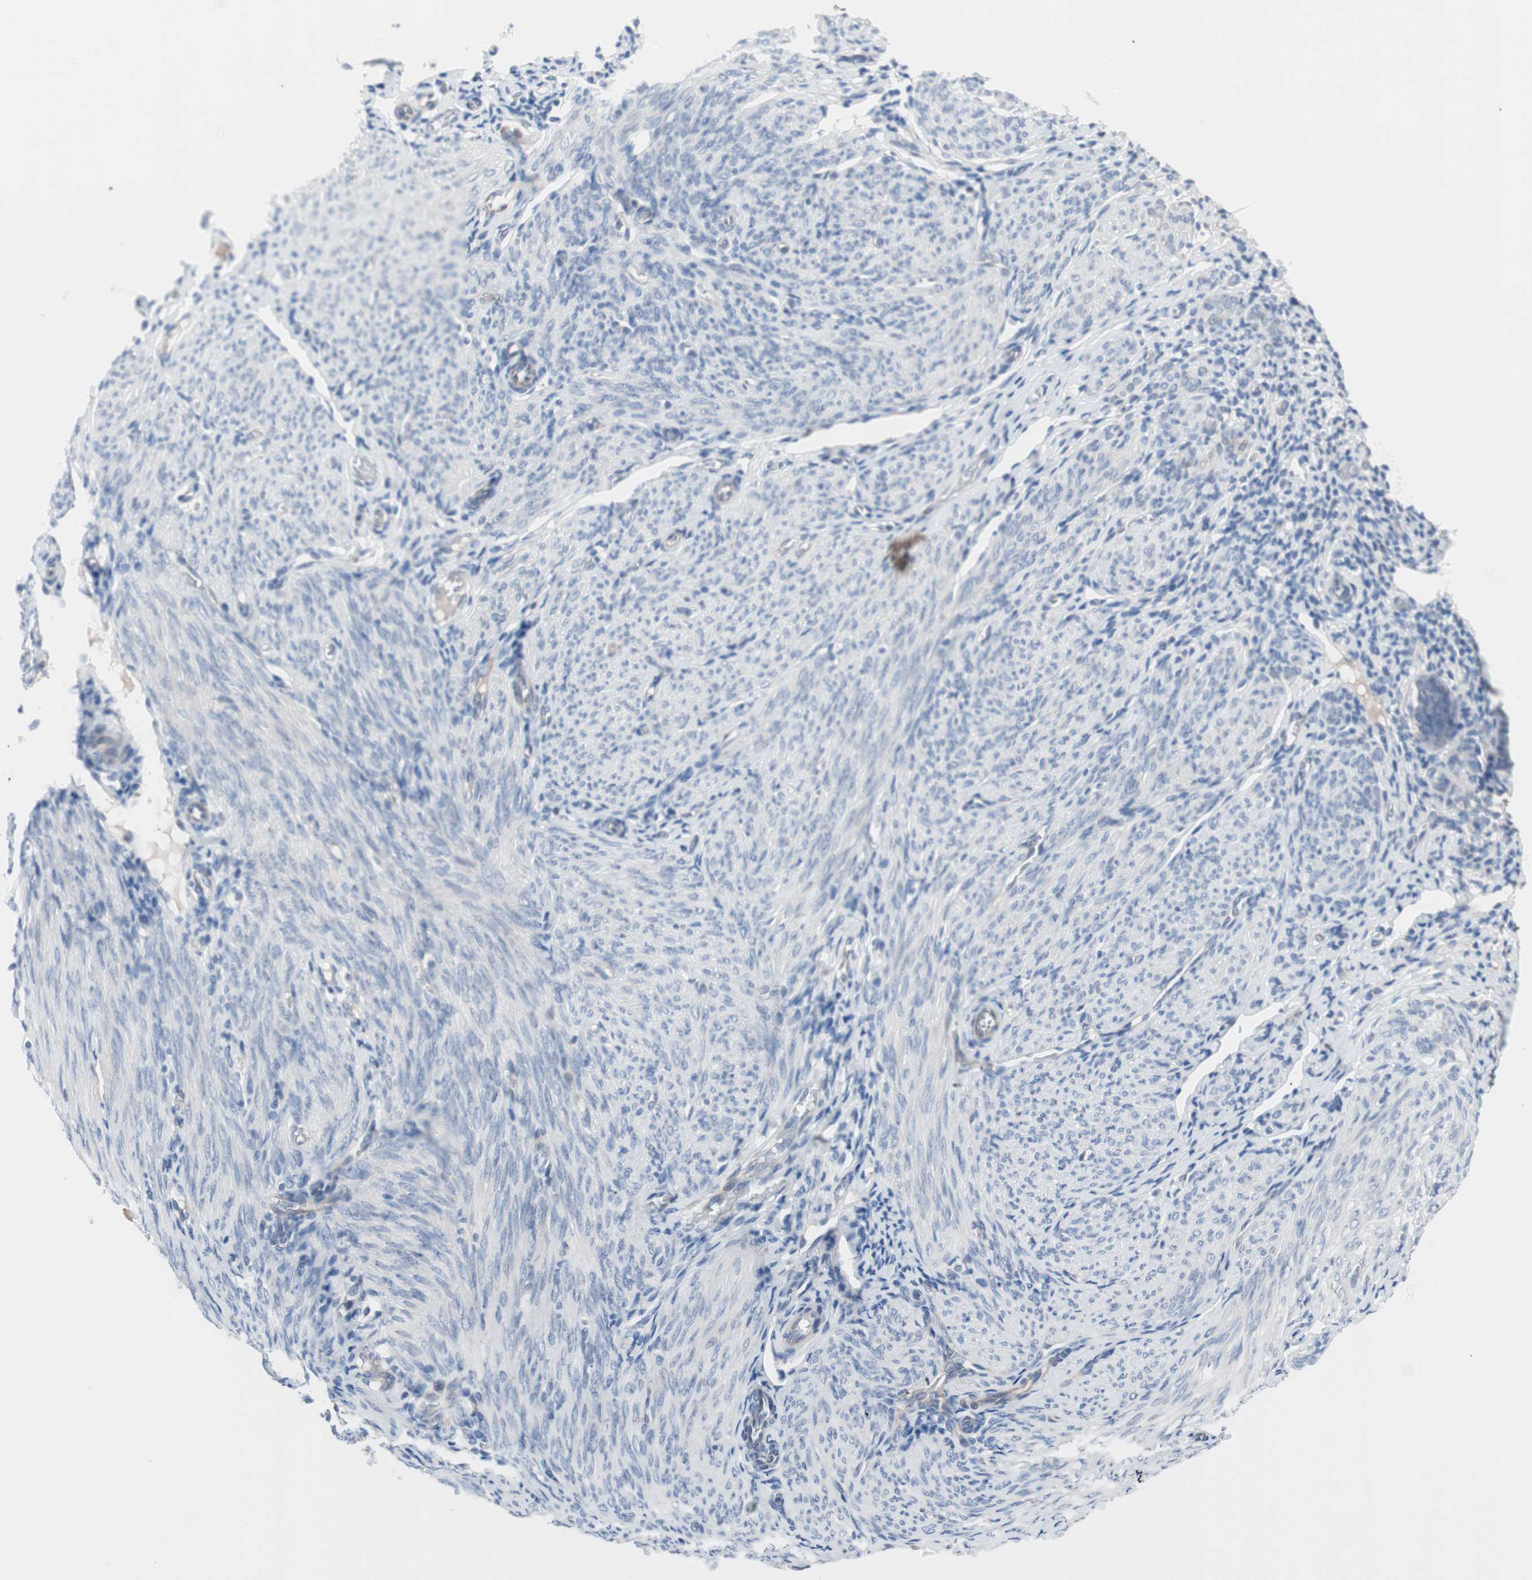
{"staining": {"intensity": "moderate", "quantity": "<25%", "location": "cytoplasmic/membranous"}, "tissue": "endometrium", "cell_type": "Cells in endometrial stroma", "image_type": "normal", "snomed": [{"axis": "morphology", "description": "Normal tissue, NOS"}, {"axis": "topography", "description": "Endometrium"}], "caption": "Approximately <25% of cells in endometrial stroma in benign human endometrium display moderate cytoplasmic/membranous protein positivity as visualized by brown immunohistochemical staining.", "gene": "ULBP1", "patient": {"sex": "female", "age": 61}}